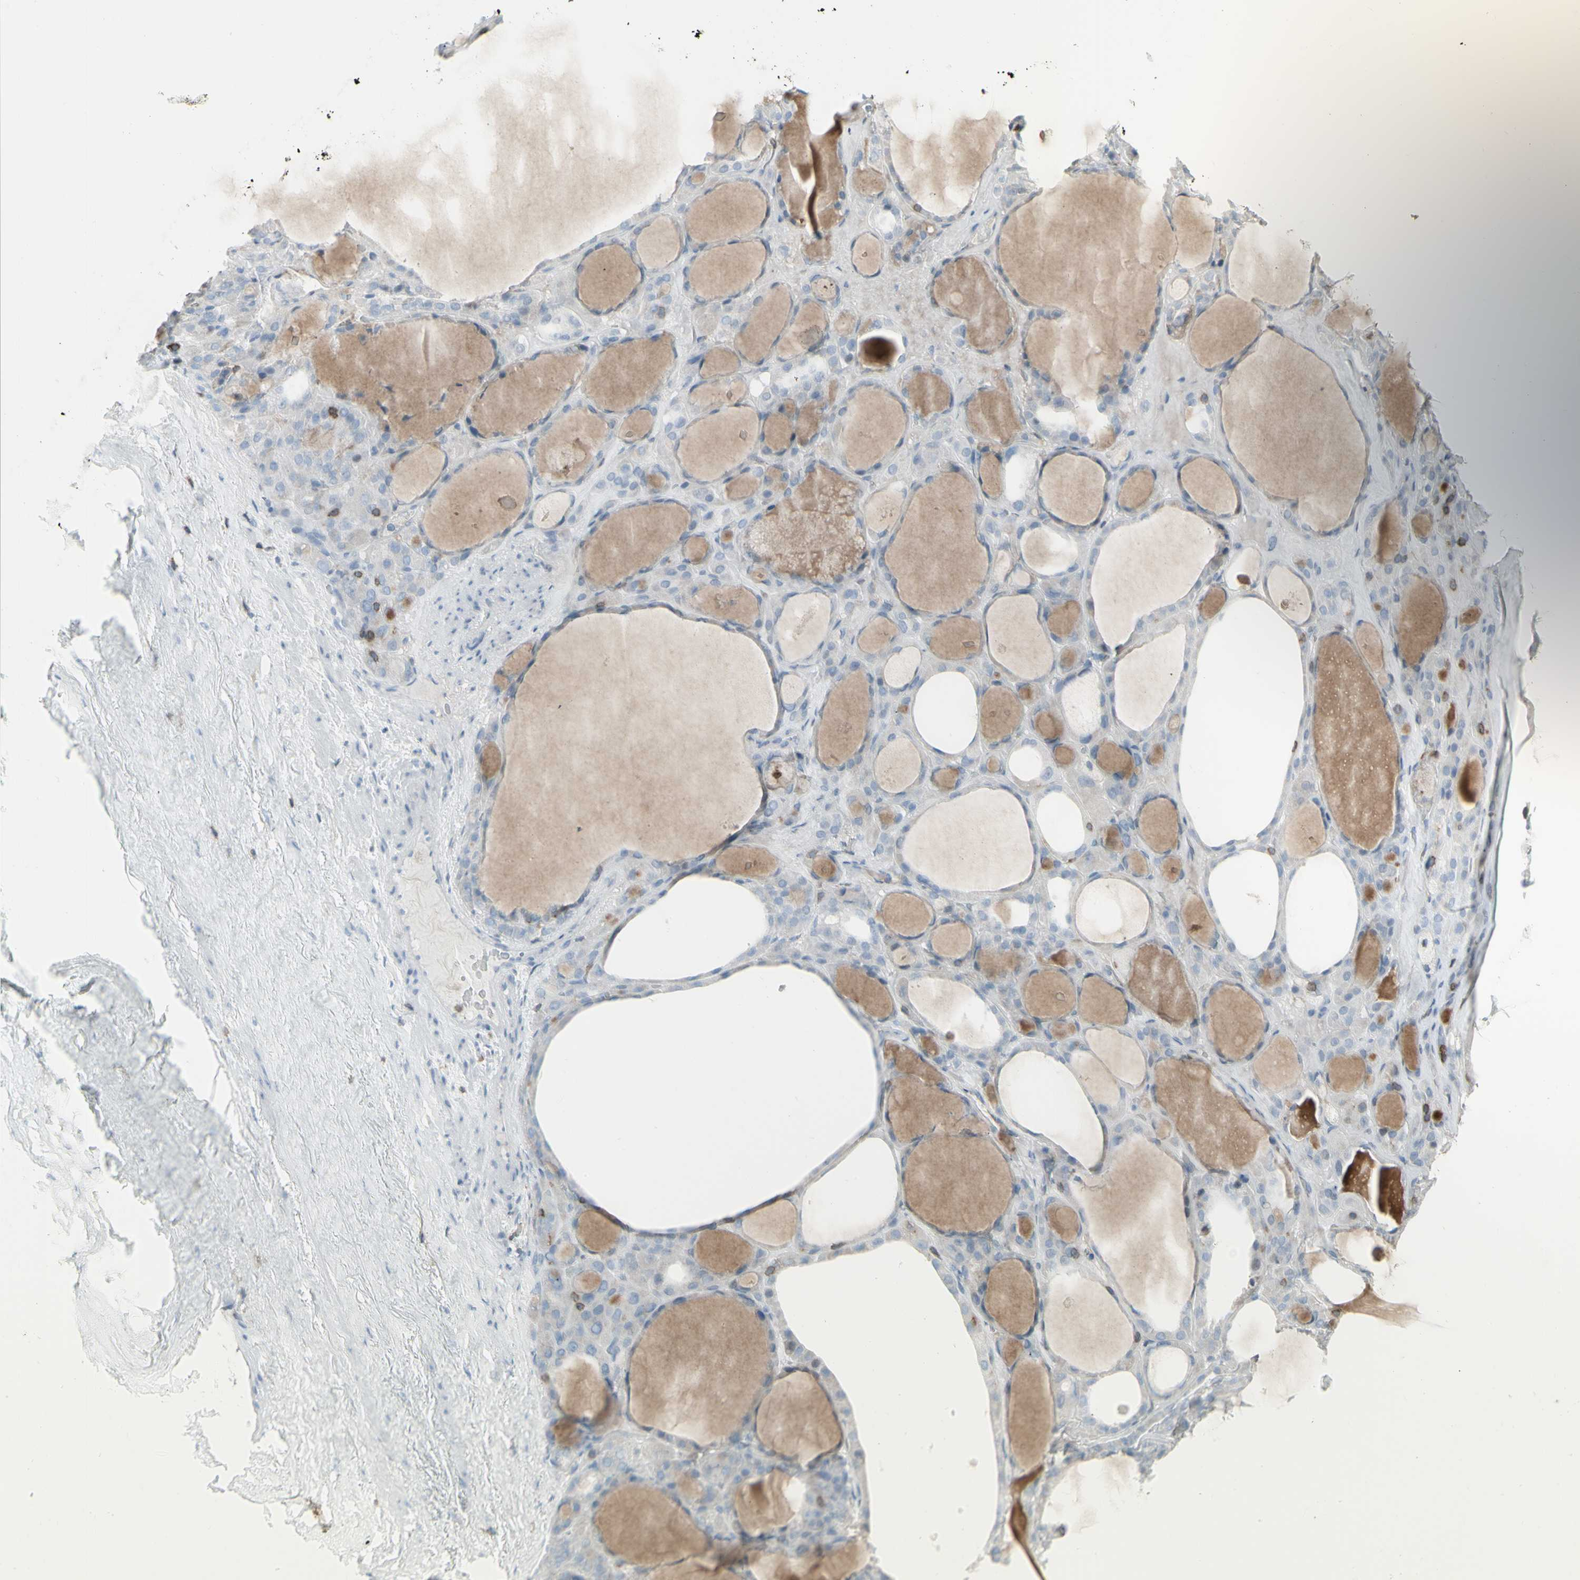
{"staining": {"intensity": "weak", "quantity": "<25%", "location": "cytoplasmic/membranous"}, "tissue": "thyroid gland", "cell_type": "Glandular cells", "image_type": "normal", "snomed": [{"axis": "morphology", "description": "Normal tissue, NOS"}, {"axis": "morphology", "description": "Carcinoma, NOS"}, {"axis": "topography", "description": "Thyroid gland"}], "caption": "DAB immunohistochemical staining of normal thyroid gland shows no significant staining in glandular cells. (Immunohistochemistry (ihc), brightfield microscopy, high magnification).", "gene": "NRG1", "patient": {"sex": "female", "age": 86}}